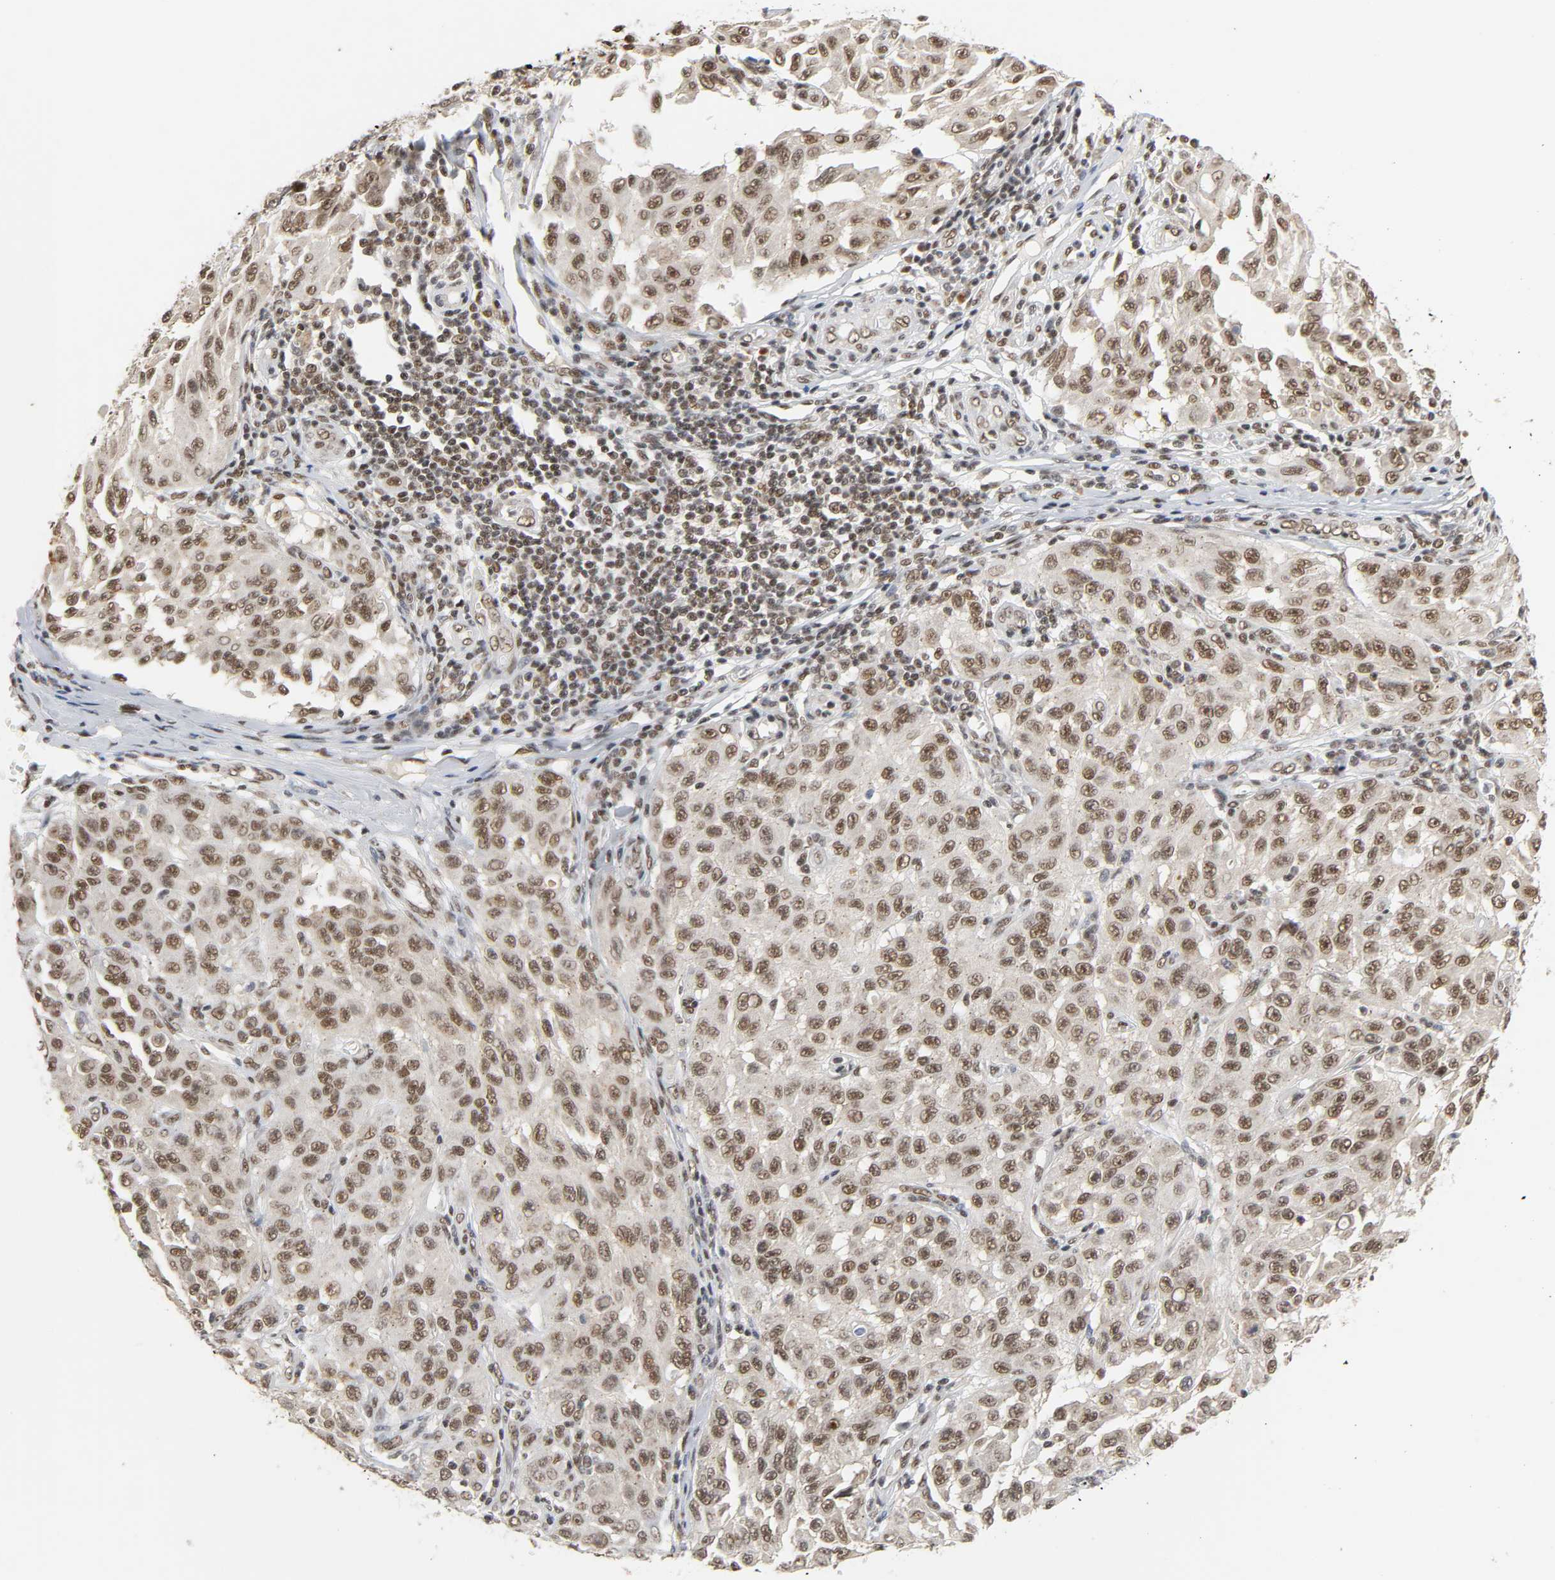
{"staining": {"intensity": "moderate", "quantity": ">75%", "location": "nuclear"}, "tissue": "melanoma", "cell_type": "Tumor cells", "image_type": "cancer", "snomed": [{"axis": "morphology", "description": "Malignant melanoma, NOS"}, {"axis": "topography", "description": "Skin"}], "caption": "Immunohistochemical staining of malignant melanoma demonstrates medium levels of moderate nuclear staining in about >75% of tumor cells.", "gene": "NCOA6", "patient": {"sex": "male", "age": 30}}